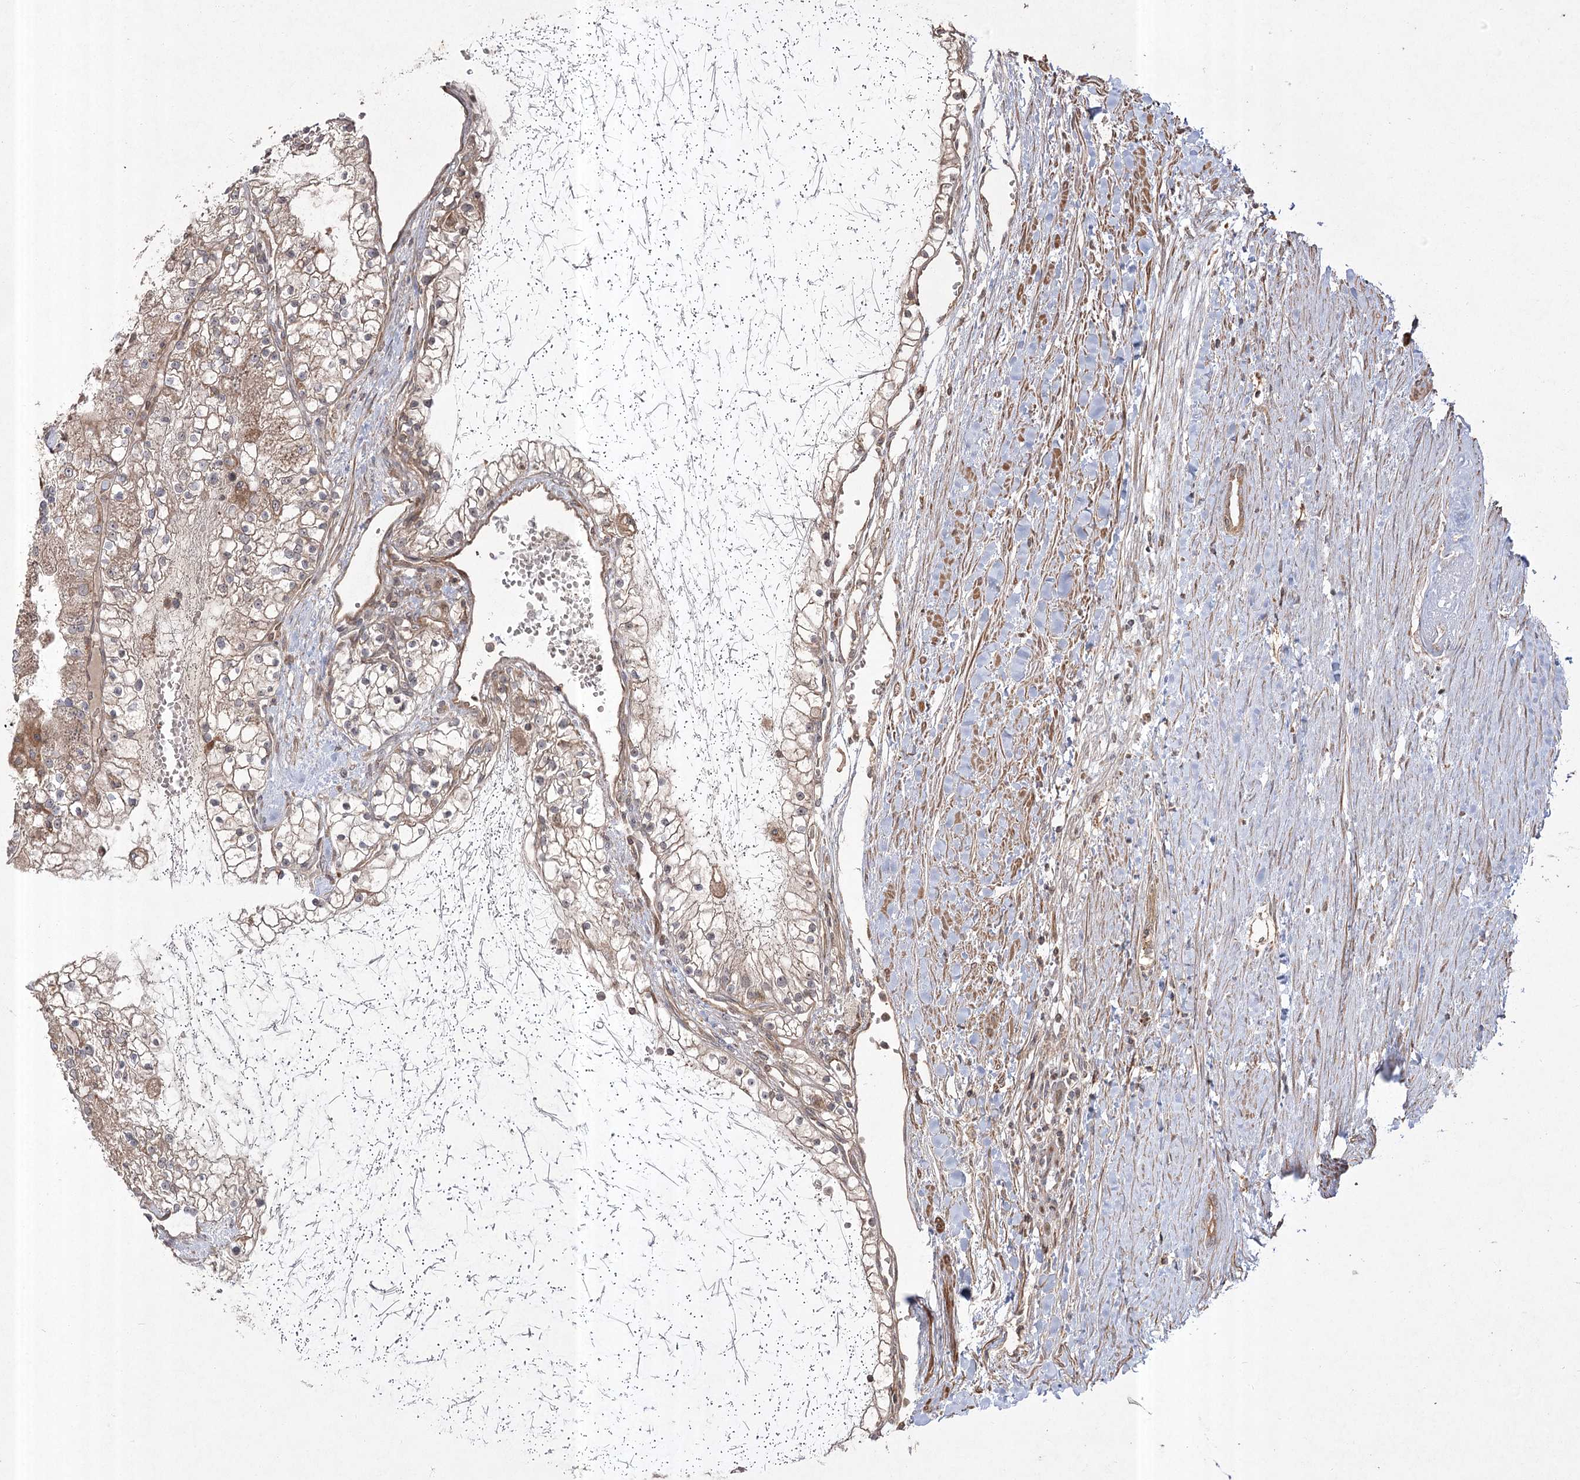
{"staining": {"intensity": "weak", "quantity": ">75%", "location": "cytoplasmic/membranous"}, "tissue": "renal cancer", "cell_type": "Tumor cells", "image_type": "cancer", "snomed": [{"axis": "morphology", "description": "Normal tissue, NOS"}, {"axis": "morphology", "description": "Adenocarcinoma, NOS"}, {"axis": "topography", "description": "Kidney"}], "caption": "Adenocarcinoma (renal) stained with a brown dye displays weak cytoplasmic/membranous positive staining in about >75% of tumor cells.", "gene": "CPLANE1", "patient": {"sex": "male", "age": 68}}